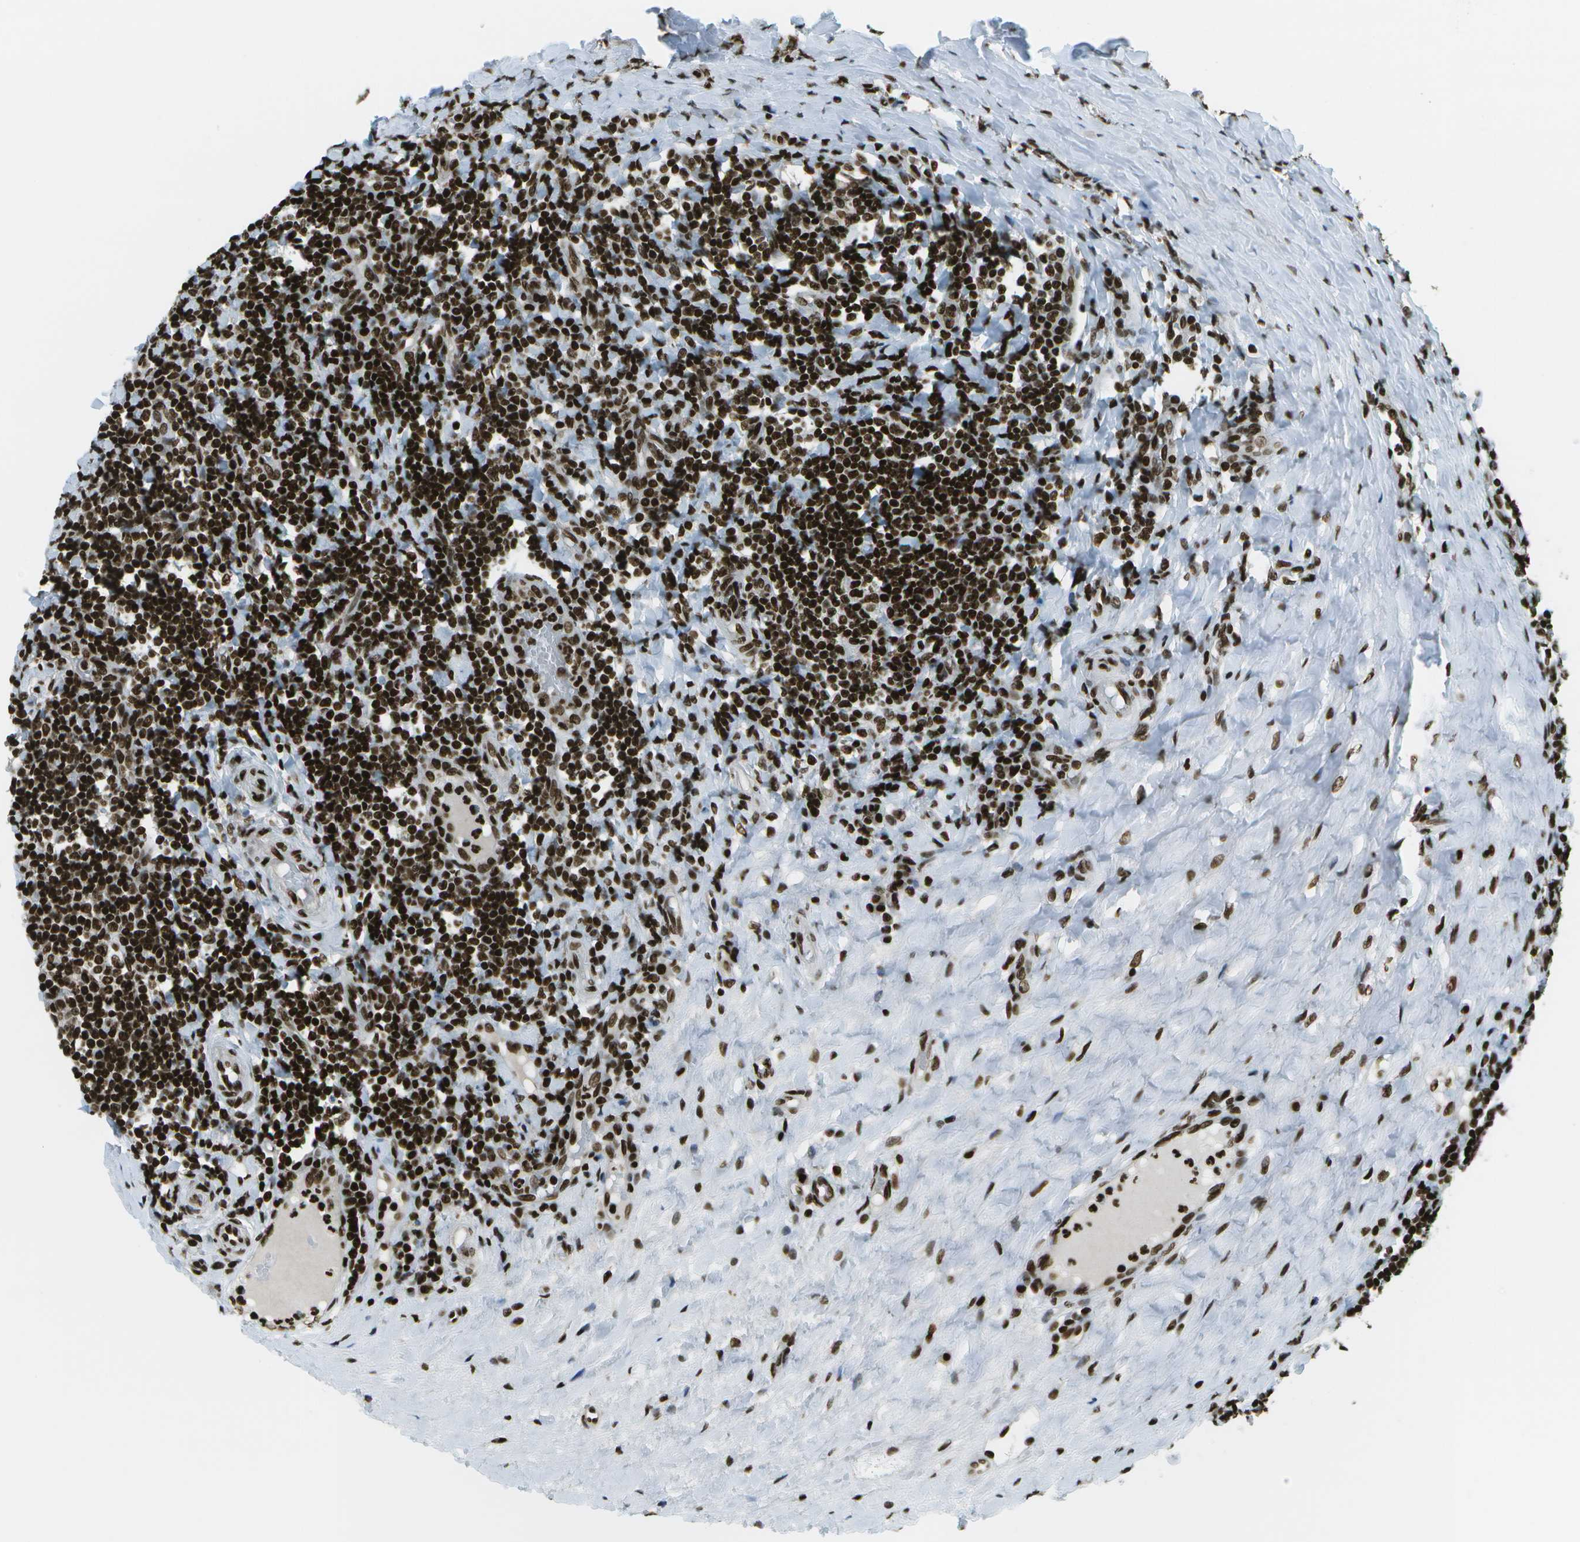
{"staining": {"intensity": "strong", "quantity": ">75%", "location": "nuclear"}, "tissue": "tonsil", "cell_type": "Germinal center cells", "image_type": "normal", "snomed": [{"axis": "morphology", "description": "Normal tissue, NOS"}, {"axis": "topography", "description": "Tonsil"}], "caption": "Immunohistochemical staining of unremarkable human tonsil demonstrates high levels of strong nuclear expression in about >75% of germinal center cells.", "gene": "GLYR1", "patient": {"sex": "female", "age": 19}}